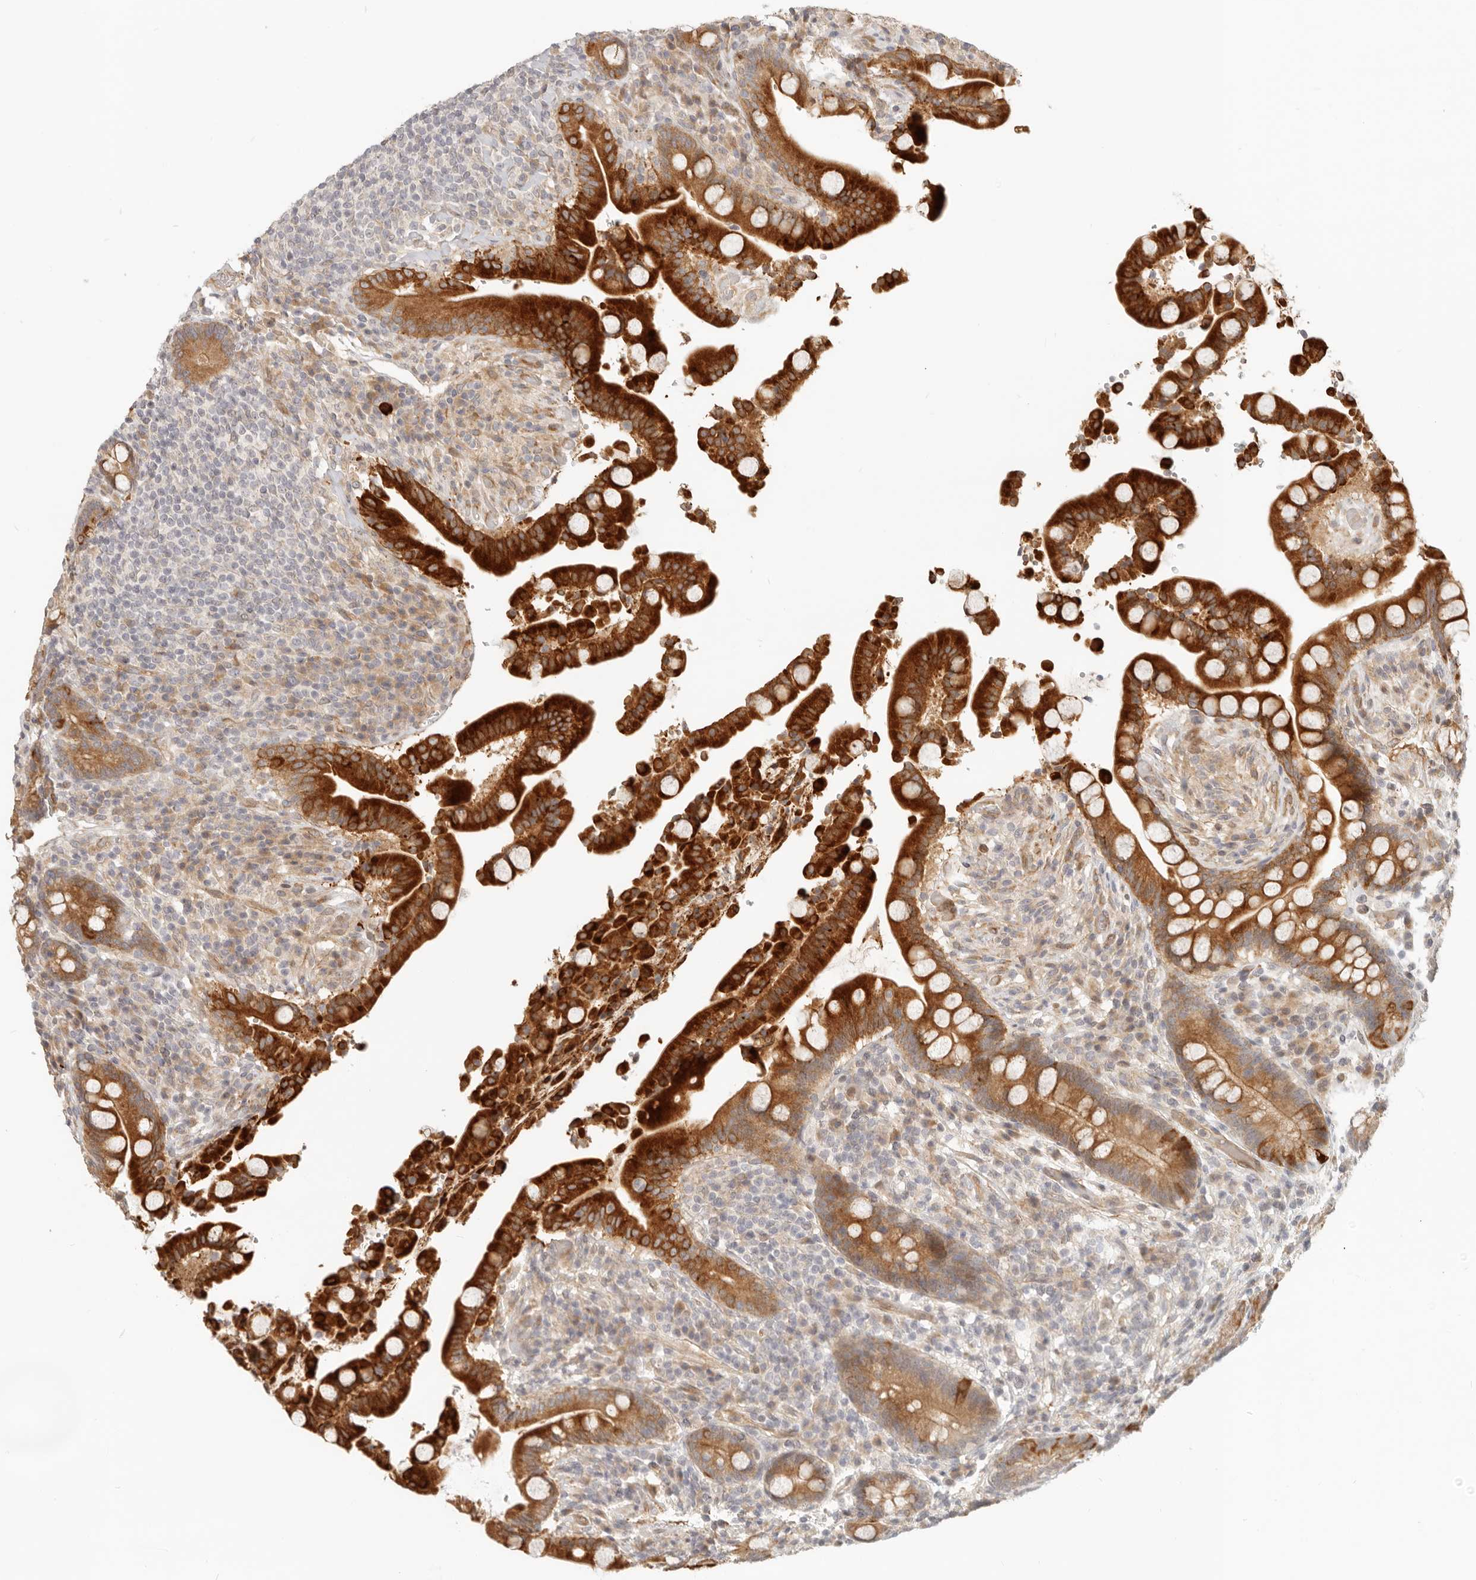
{"staining": {"intensity": "moderate", "quantity": ">75%", "location": "cytoplasmic/membranous"}, "tissue": "colon", "cell_type": "Endothelial cells", "image_type": "normal", "snomed": [{"axis": "morphology", "description": "Normal tissue, NOS"}, {"axis": "topography", "description": "Colon"}], "caption": "Endothelial cells exhibit medium levels of moderate cytoplasmic/membranous expression in approximately >75% of cells in normal human colon. (Stains: DAB in brown, nuclei in blue, Microscopy: brightfield microscopy at high magnification).", "gene": "TUFT1", "patient": {"sex": "male", "age": 73}}